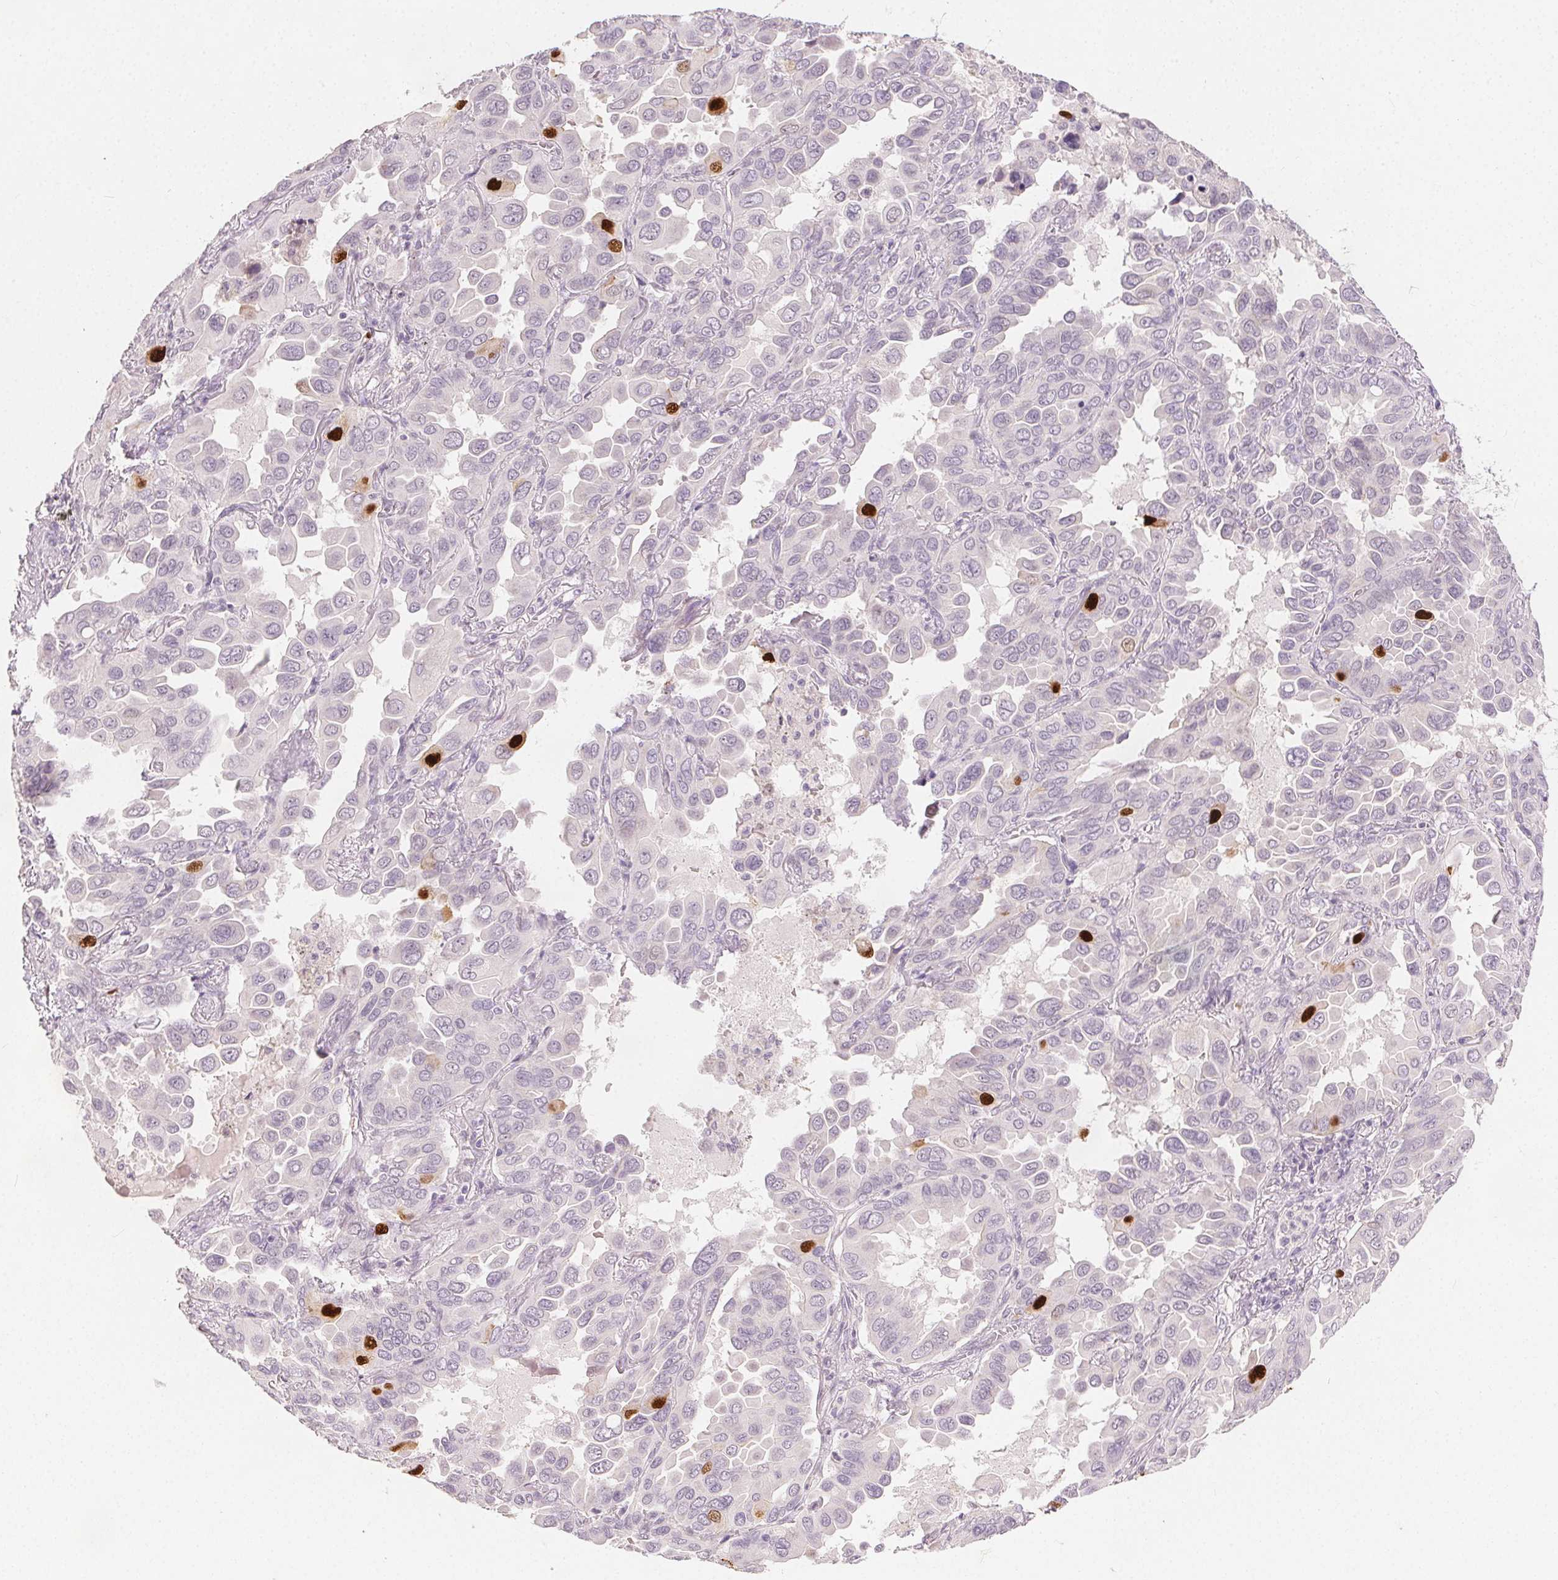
{"staining": {"intensity": "moderate", "quantity": "<25%", "location": "nuclear"}, "tissue": "lung cancer", "cell_type": "Tumor cells", "image_type": "cancer", "snomed": [{"axis": "morphology", "description": "Adenocarcinoma, NOS"}, {"axis": "topography", "description": "Lung"}], "caption": "Immunohistochemistry (DAB) staining of lung cancer (adenocarcinoma) reveals moderate nuclear protein positivity in about <25% of tumor cells.", "gene": "ANLN", "patient": {"sex": "male", "age": 64}}